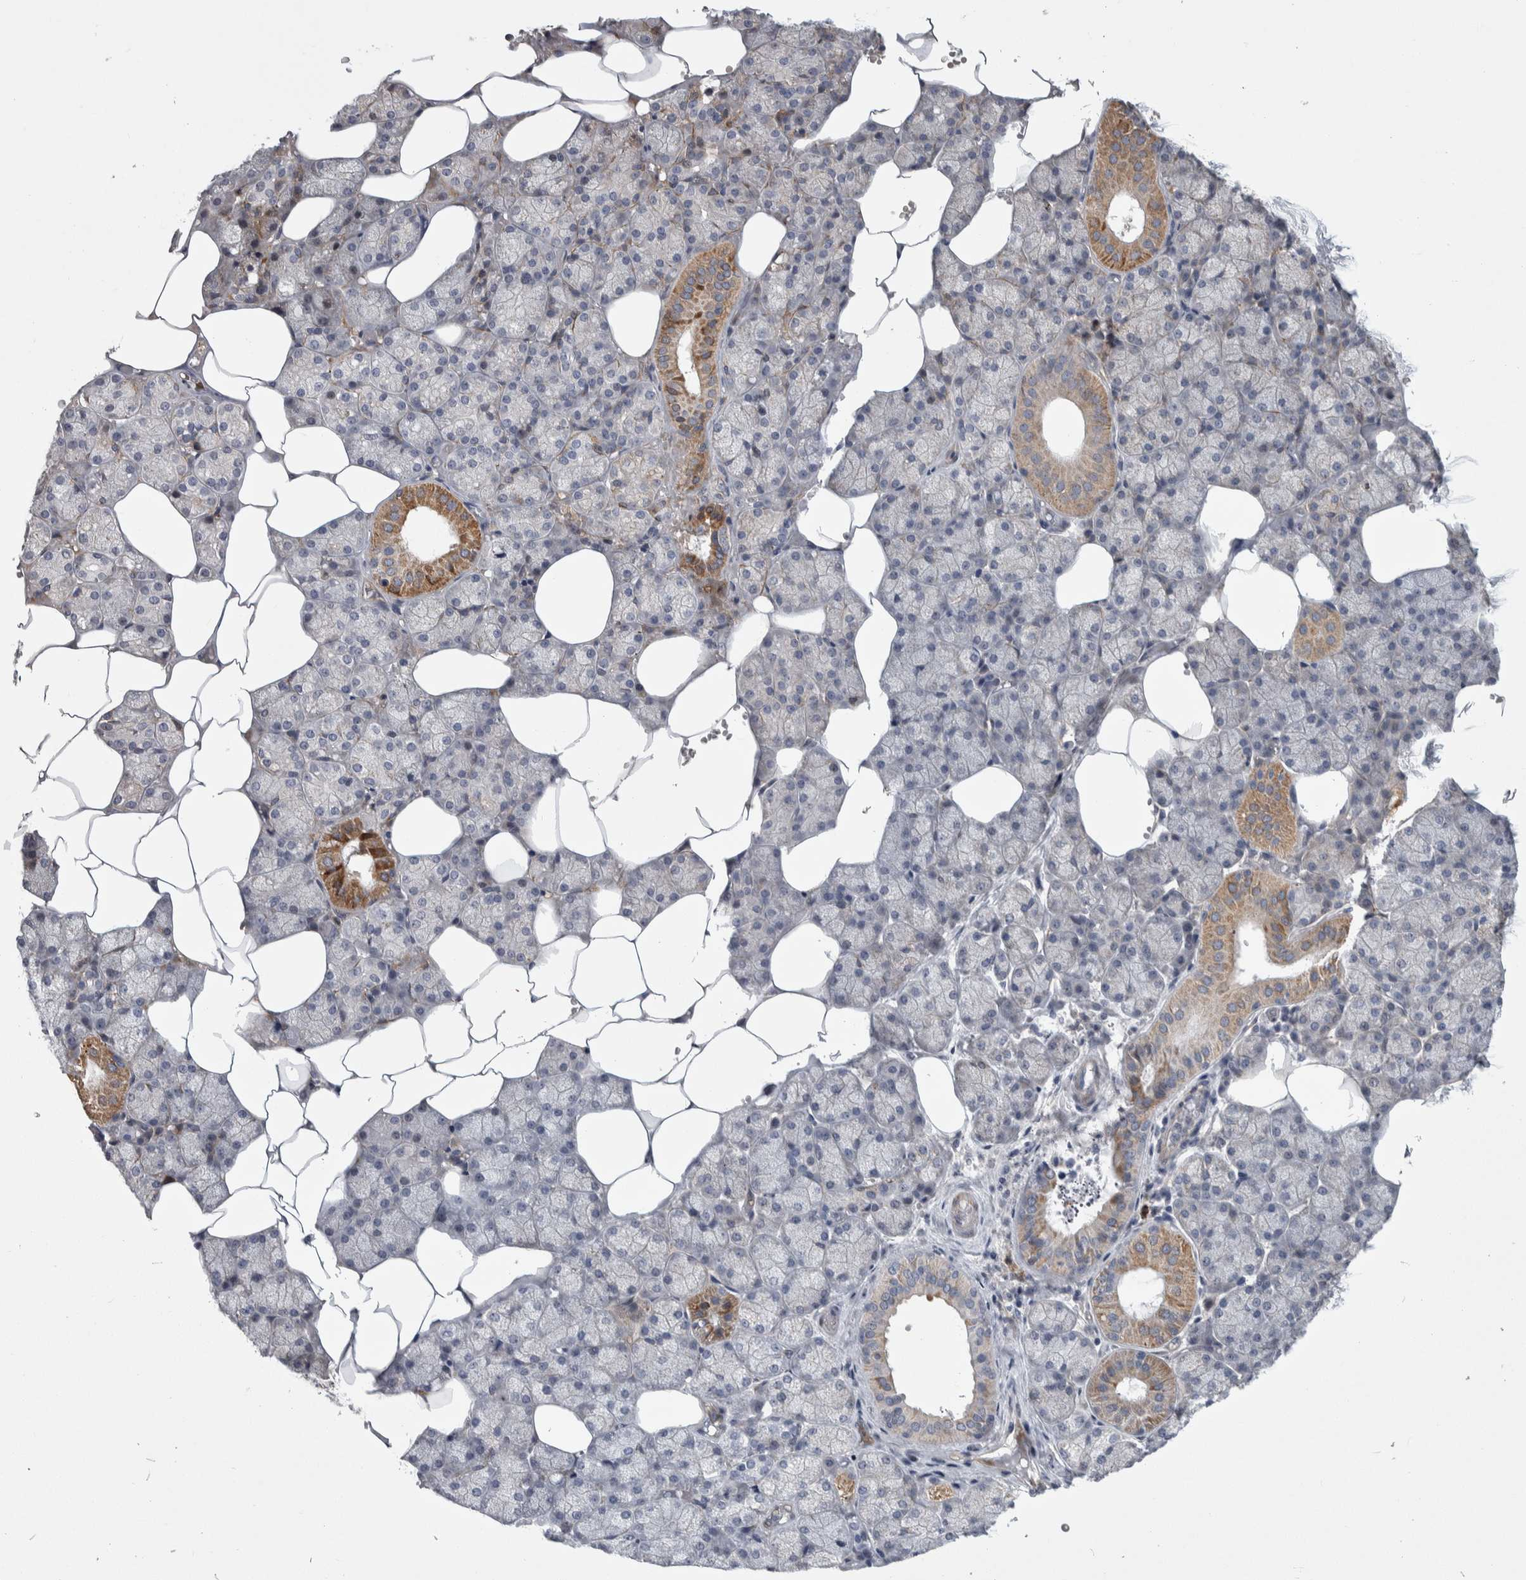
{"staining": {"intensity": "moderate", "quantity": "<25%", "location": "cytoplasmic/membranous"}, "tissue": "salivary gland", "cell_type": "Glandular cells", "image_type": "normal", "snomed": [{"axis": "morphology", "description": "Normal tissue, NOS"}, {"axis": "topography", "description": "Salivary gland"}], "caption": "A high-resolution photomicrograph shows immunohistochemistry (IHC) staining of normal salivary gland, which shows moderate cytoplasmic/membranous staining in approximately <25% of glandular cells.", "gene": "PSMG3", "patient": {"sex": "male", "age": 62}}